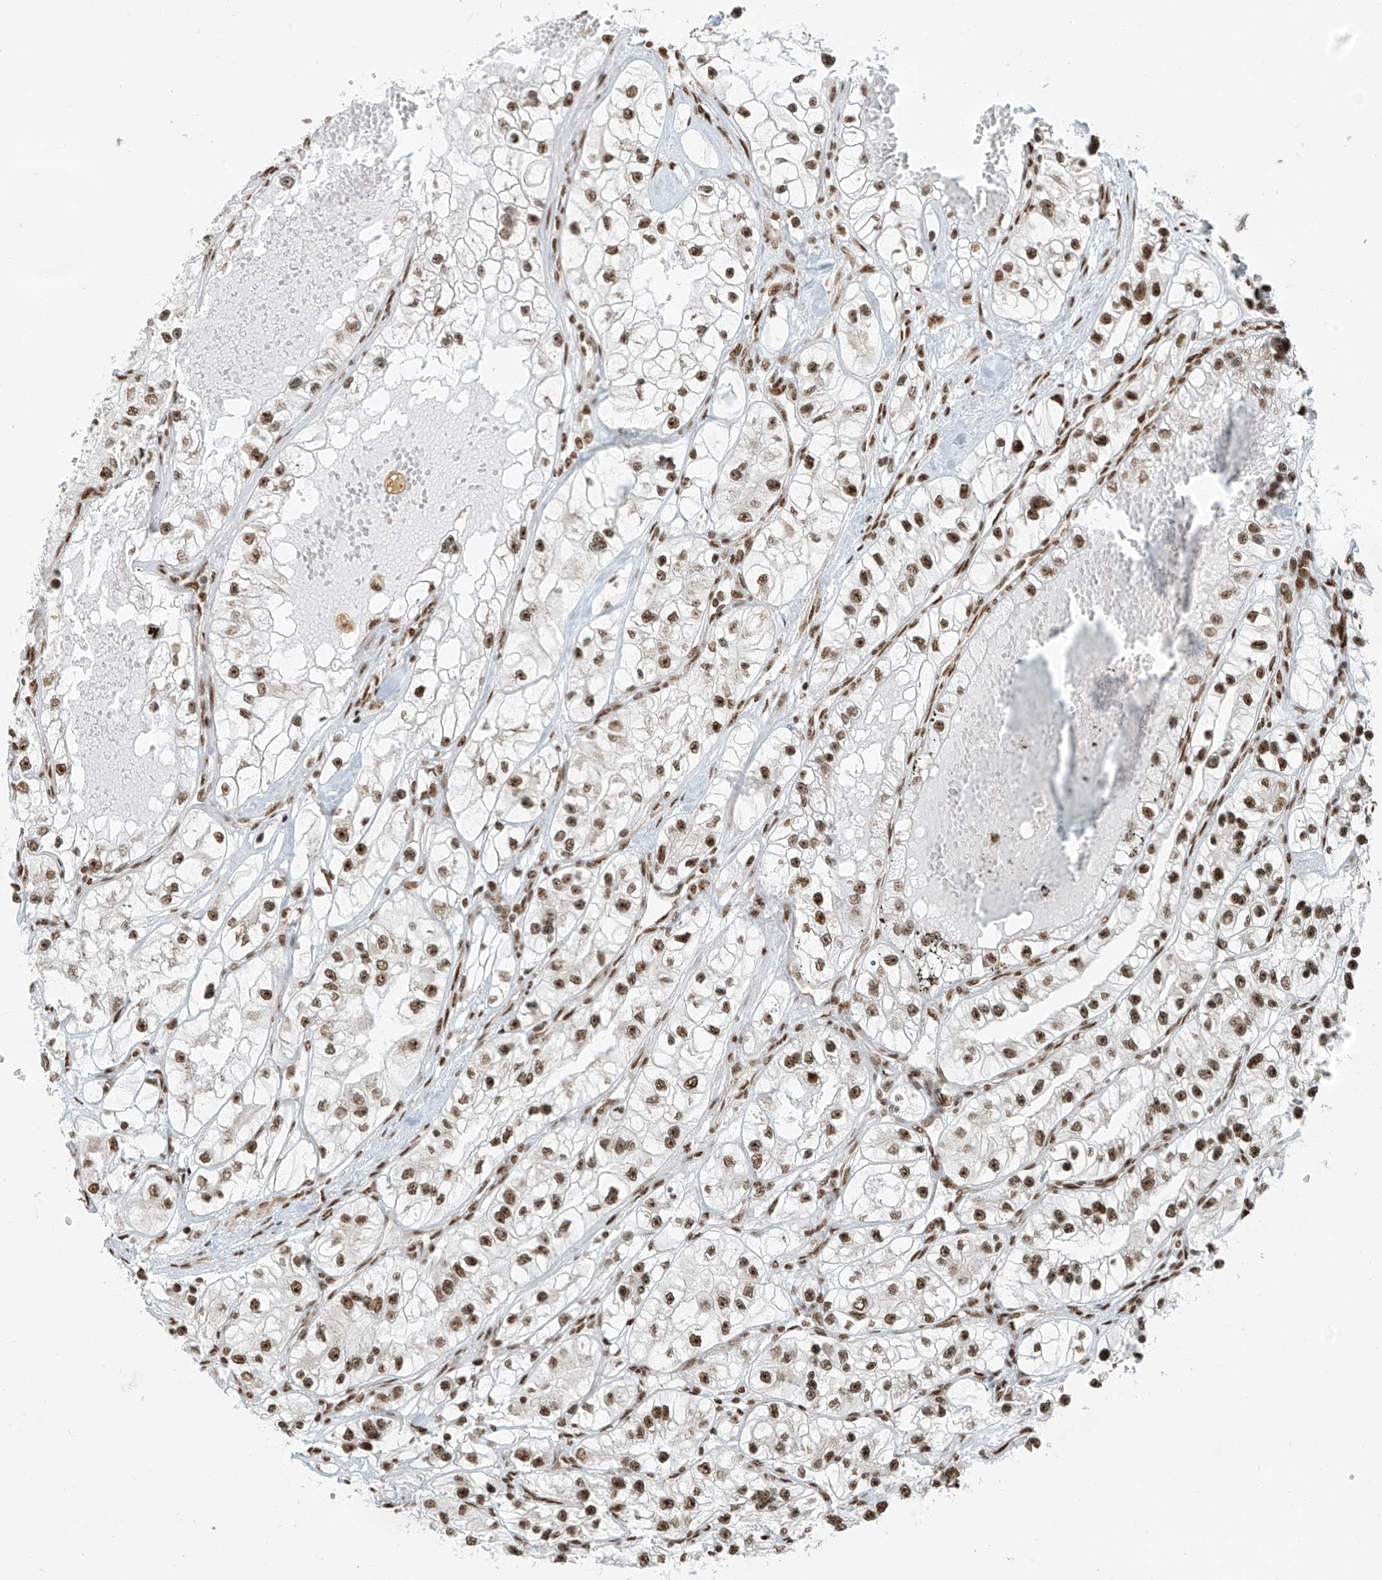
{"staining": {"intensity": "moderate", "quantity": ">75%", "location": "nuclear"}, "tissue": "renal cancer", "cell_type": "Tumor cells", "image_type": "cancer", "snomed": [{"axis": "morphology", "description": "Adenocarcinoma, NOS"}, {"axis": "topography", "description": "Kidney"}], "caption": "There is medium levels of moderate nuclear expression in tumor cells of renal cancer, as demonstrated by immunohistochemical staining (brown color).", "gene": "FAM193B", "patient": {"sex": "female", "age": 57}}